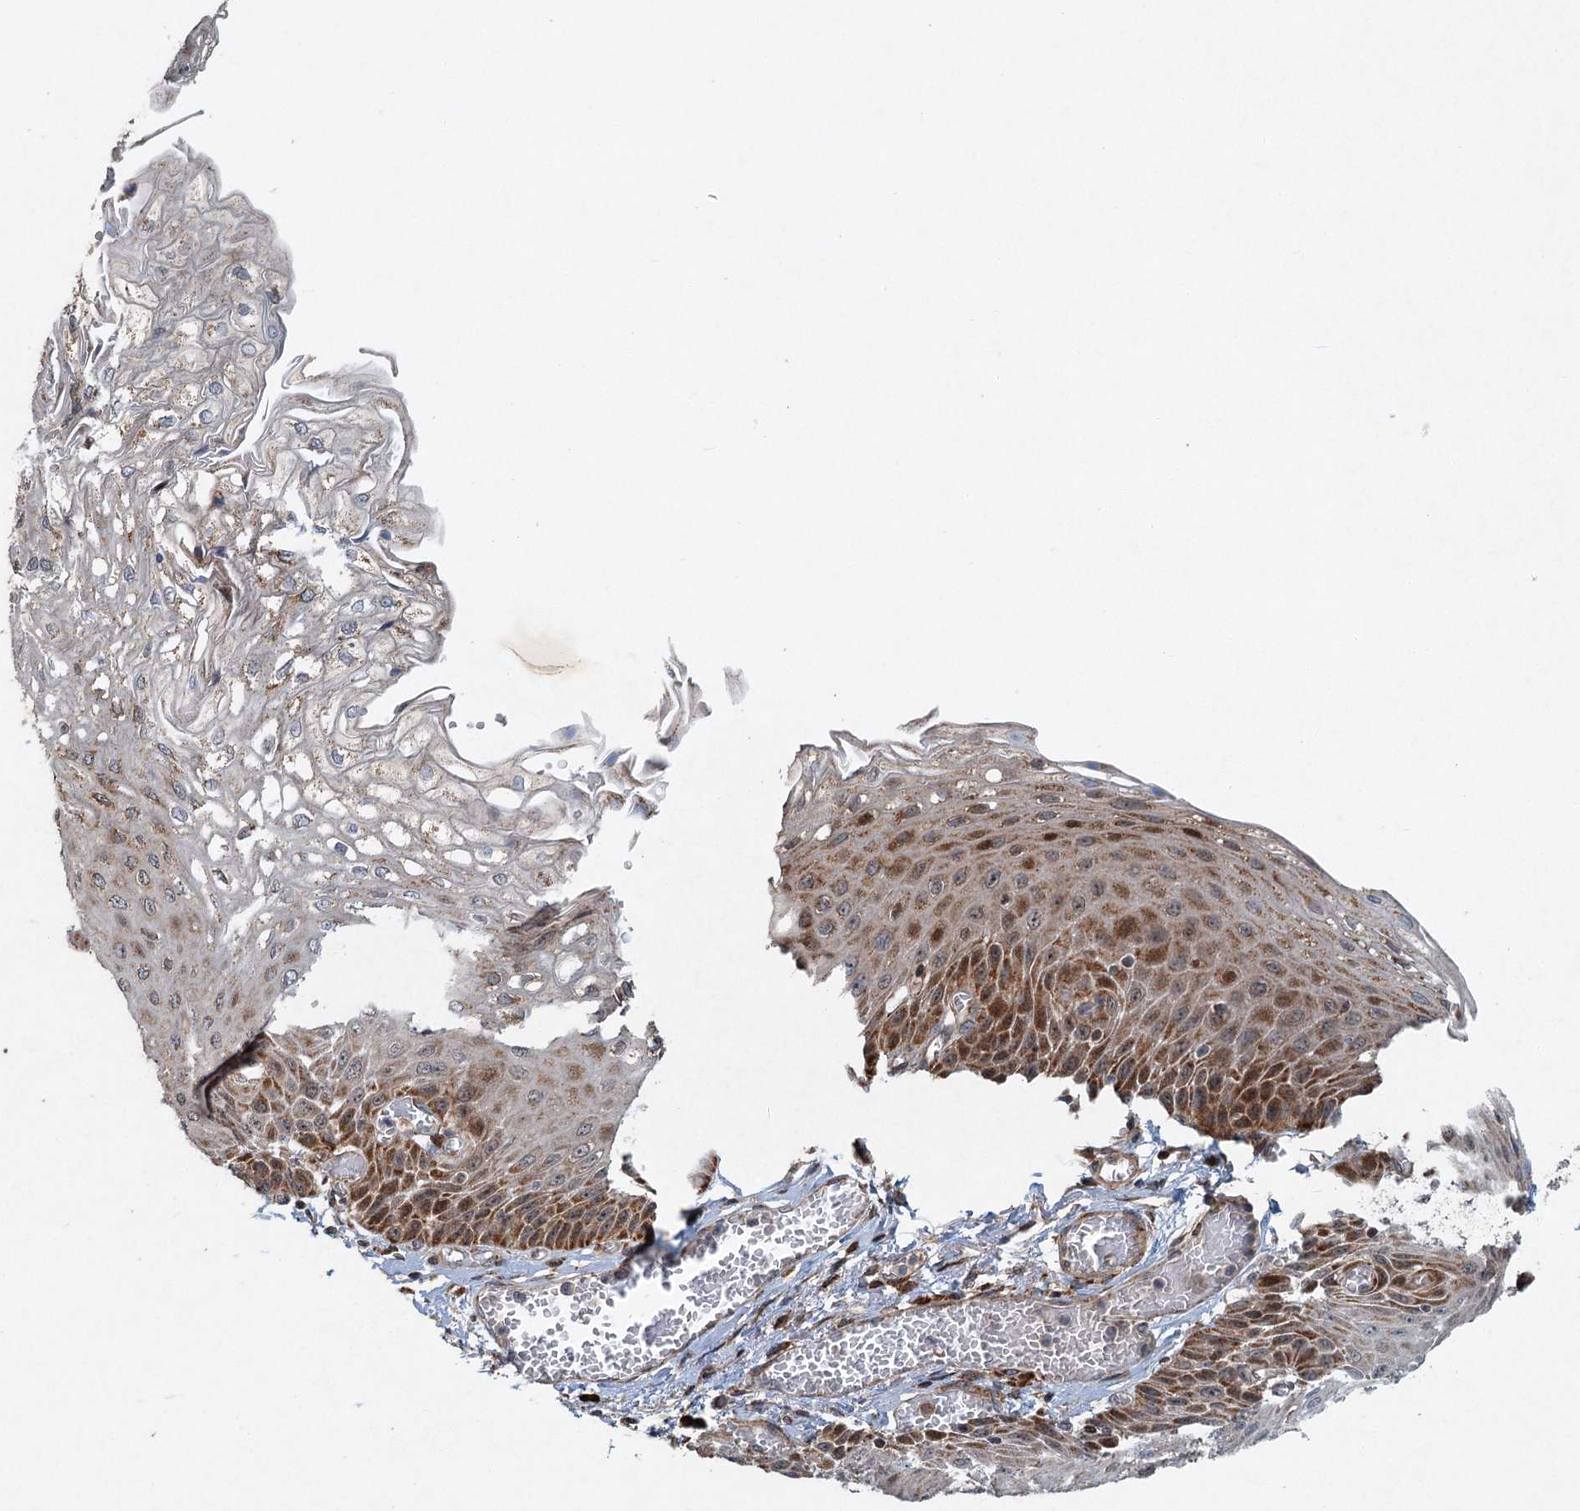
{"staining": {"intensity": "moderate", "quantity": ">75%", "location": "cytoplasmic/membranous,nuclear"}, "tissue": "esophagus", "cell_type": "Squamous epithelial cells", "image_type": "normal", "snomed": [{"axis": "morphology", "description": "Normal tissue, NOS"}, {"axis": "topography", "description": "Esophagus"}], "caption": "The immunohistochemical stain labels moderate cytoplasmic/membranous,nuclear staining in squamous epithelial cells of normal esophagus.", "gene": "SRPX2", "patient": {"sex": "male", "age": 81}}